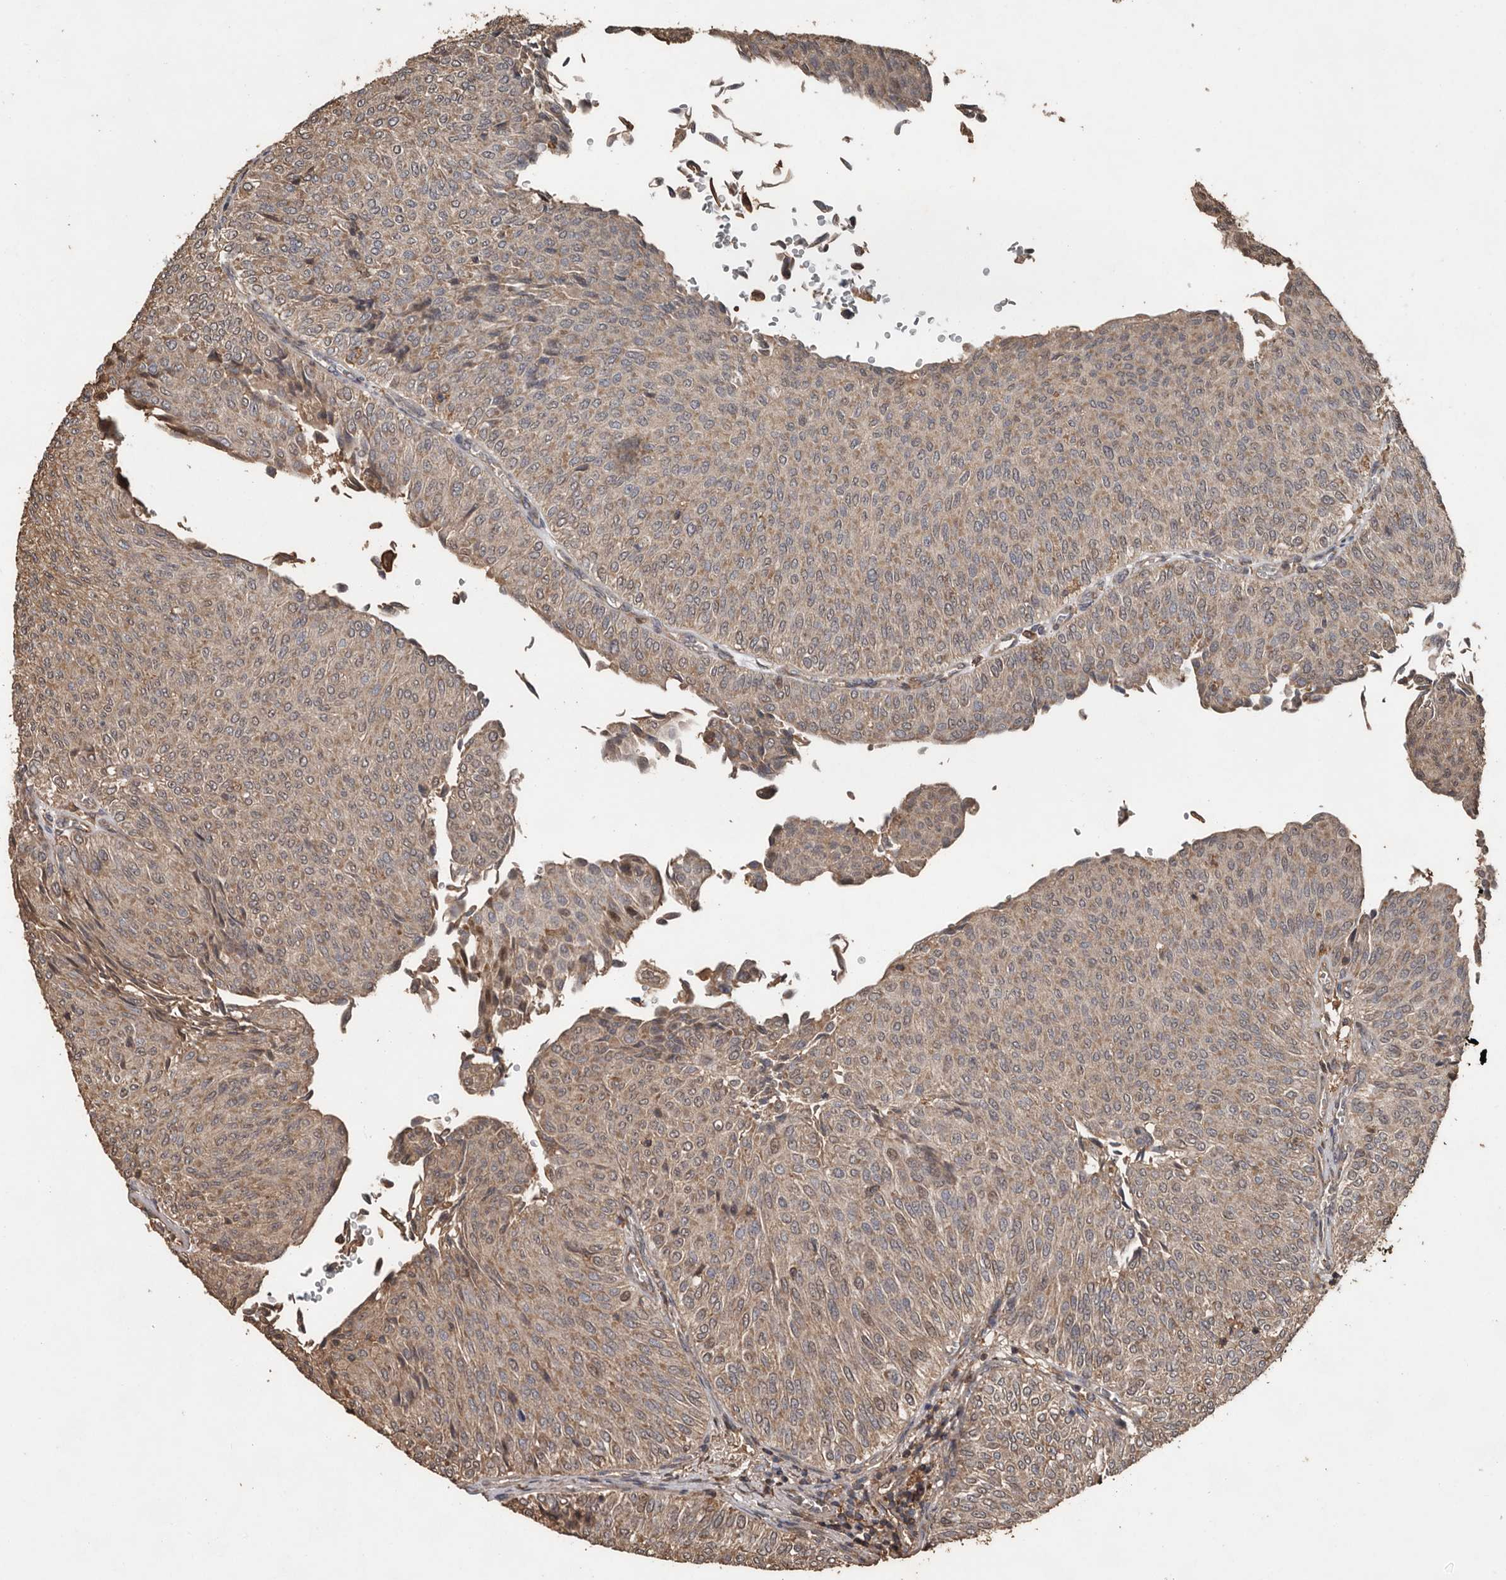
{"staining": {"intensity": "moderate", "quantity": ">75%", "location": "cytoplasmic/membranous"}, "tissue": "urothelial cancer", "cell_type": "Tumor cells", "image_type": "cancer", "snomed": [{"axis": "morphology", "description": "Urothelial carcinoma, Low grade"}, {"axis": "topography", "description": "Urinary bladder"}], "caption": "Immunohistochemical staining of human urothelial carcinoma (low-grade) exhibits moderate cytoplasmic/membranous protein positivity in about >75% of tumor cells. The staining was performed using DAB (3,3'-diaminobenzidine), with brown indicating positive protein expression. Nuclei are stained blue with hematoxylin.", "gene": "RANBP17", "patient": {"sex": "male", "age": 78}}